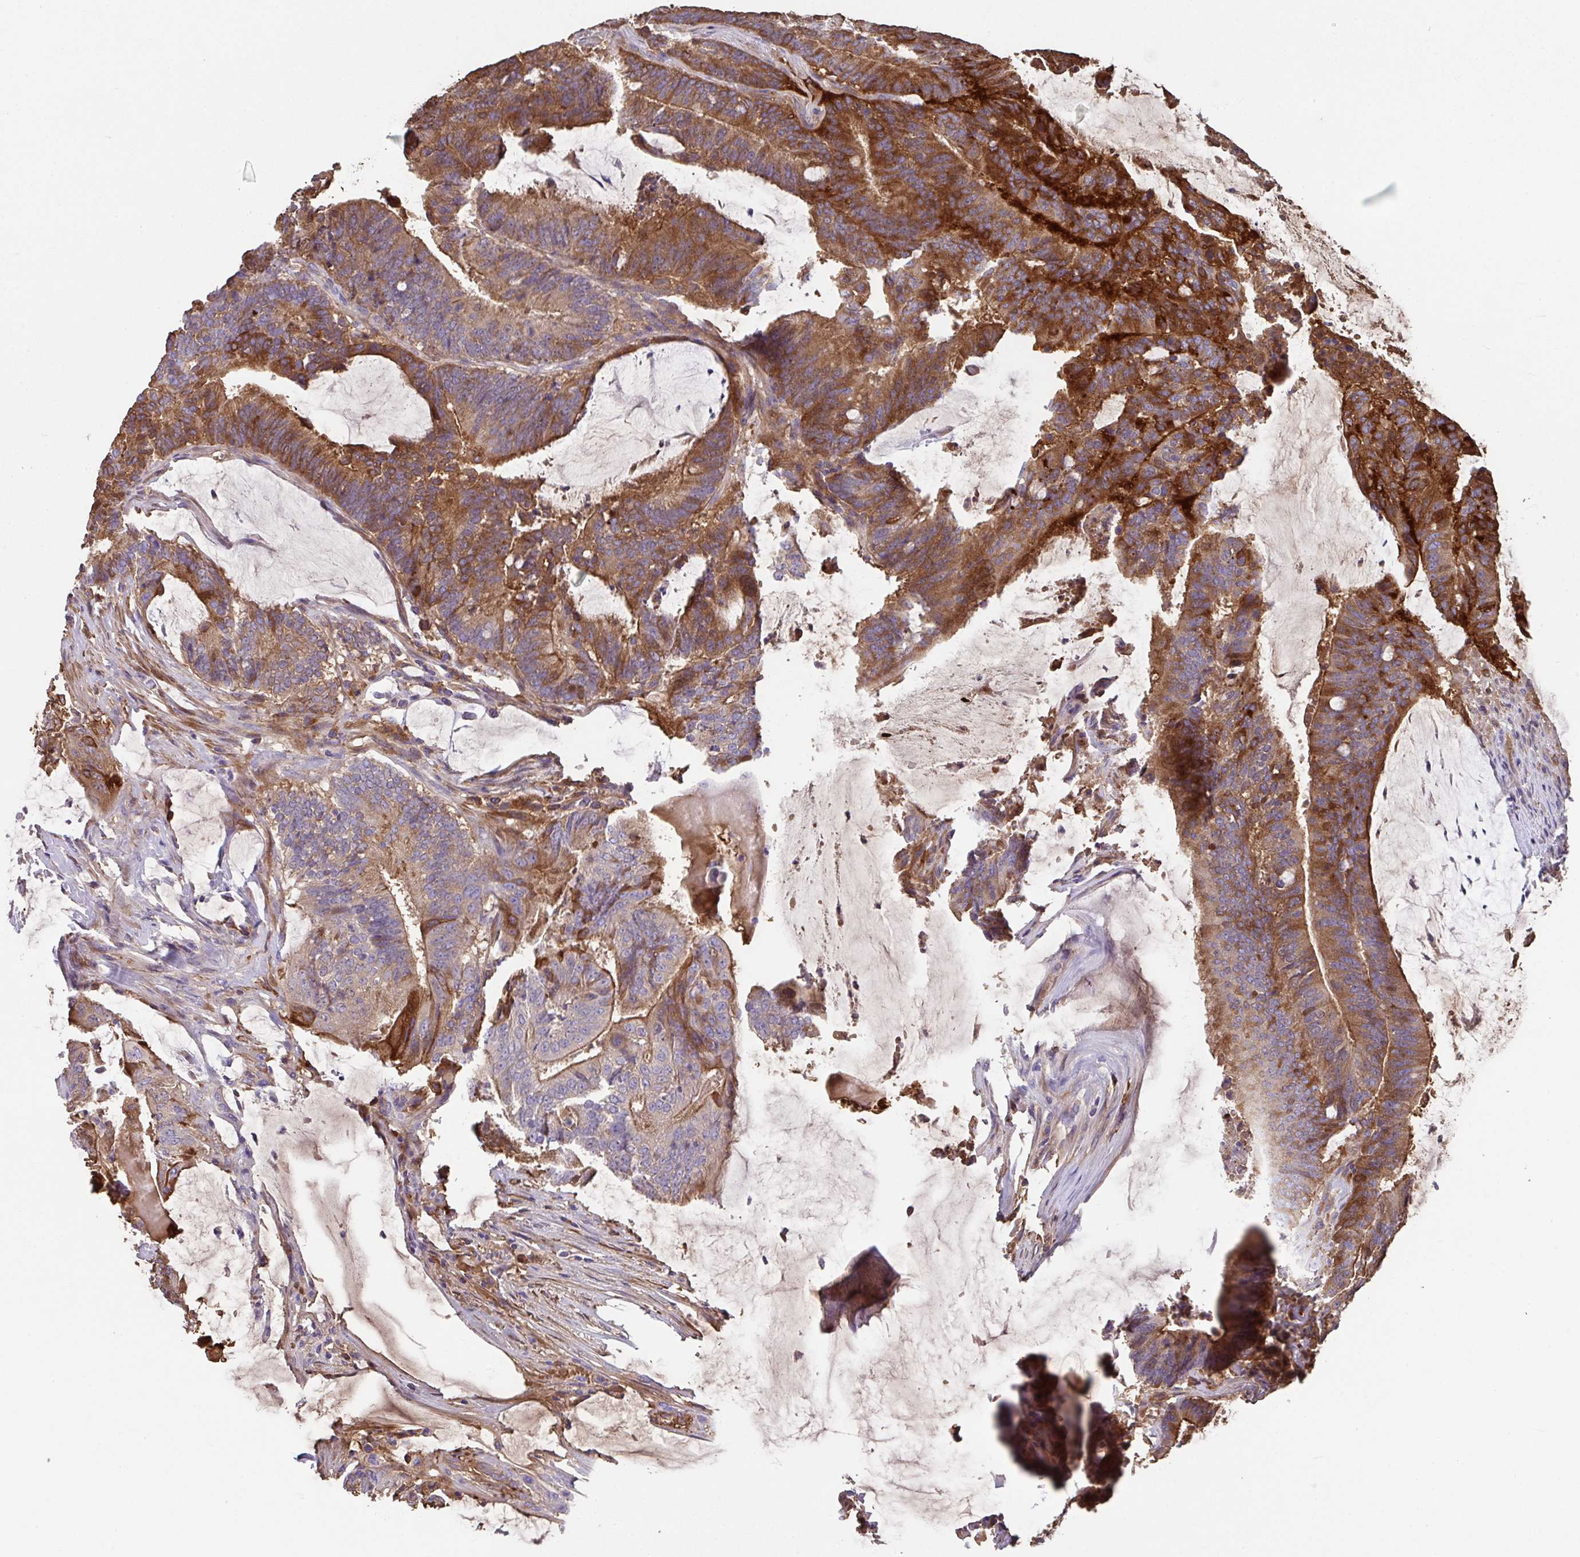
{"staining": {"intensity": "strong", "quantity": "25%-75%", "location": "cytoplasmic/membranous"}, "tissue": "colorectal cancer", "cell_type": "Tumor cells", "image_type": "cancer", "snomed": [{"axis": "morphology", "description": "Adenocarcinoma, NOS"}, {"axis": "topography", "description": "Colon"}], "caption": "An IHC histopathology image of tumor tissue is shown. Protein staining in brown highlights strong cytoplasmic/membranous positivity in colorectal cancer within tumor cells.", "gene": "ZNF813", "patient": {"sex": "female", "age": 43}}